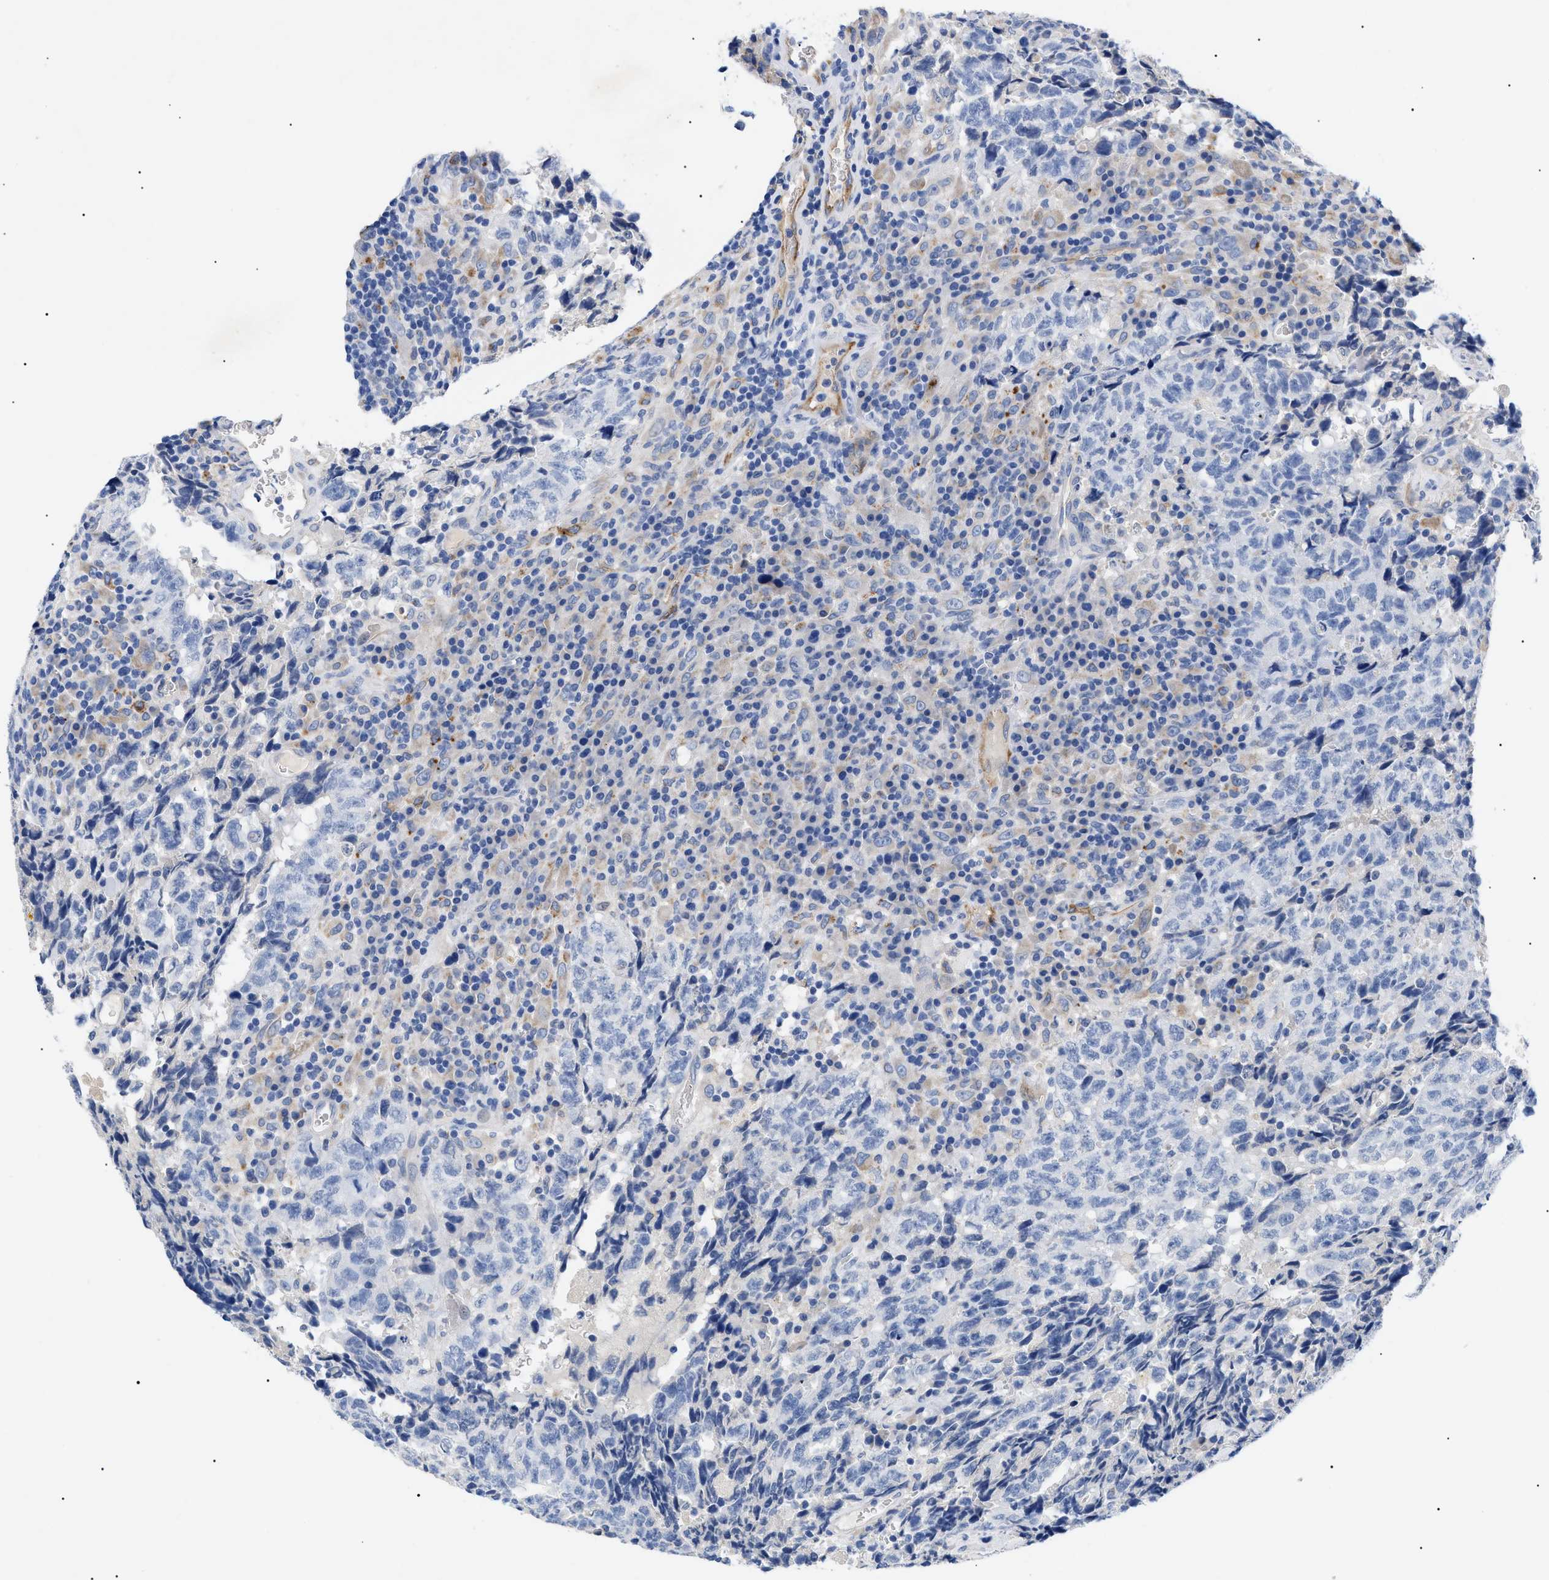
{"staining": {"intensity": "weak", "quantity": "<25%", "location": "cytoplasmic/membranous"}, "tissue": "testis cancer", "cell_type": "Tumor cells", "image_type": "cancer", "snomed": [{"axis": "morphology", "description": "Necrosis, NOS"}, {"axis": "morphology", "description": "Carcinoma, Embryonal, NOS"}, {"axis": "topography", "description": "Testis"}], "caption": "High magnification brightfield microscopy of embryonal carcinoma (testis) stained with DAB (brown) and counterstained with hematoxylin (blue): tumor cells show no significant expression.", "gene": "ACKR1", "patient": {"sex": "male", "age": 19}}